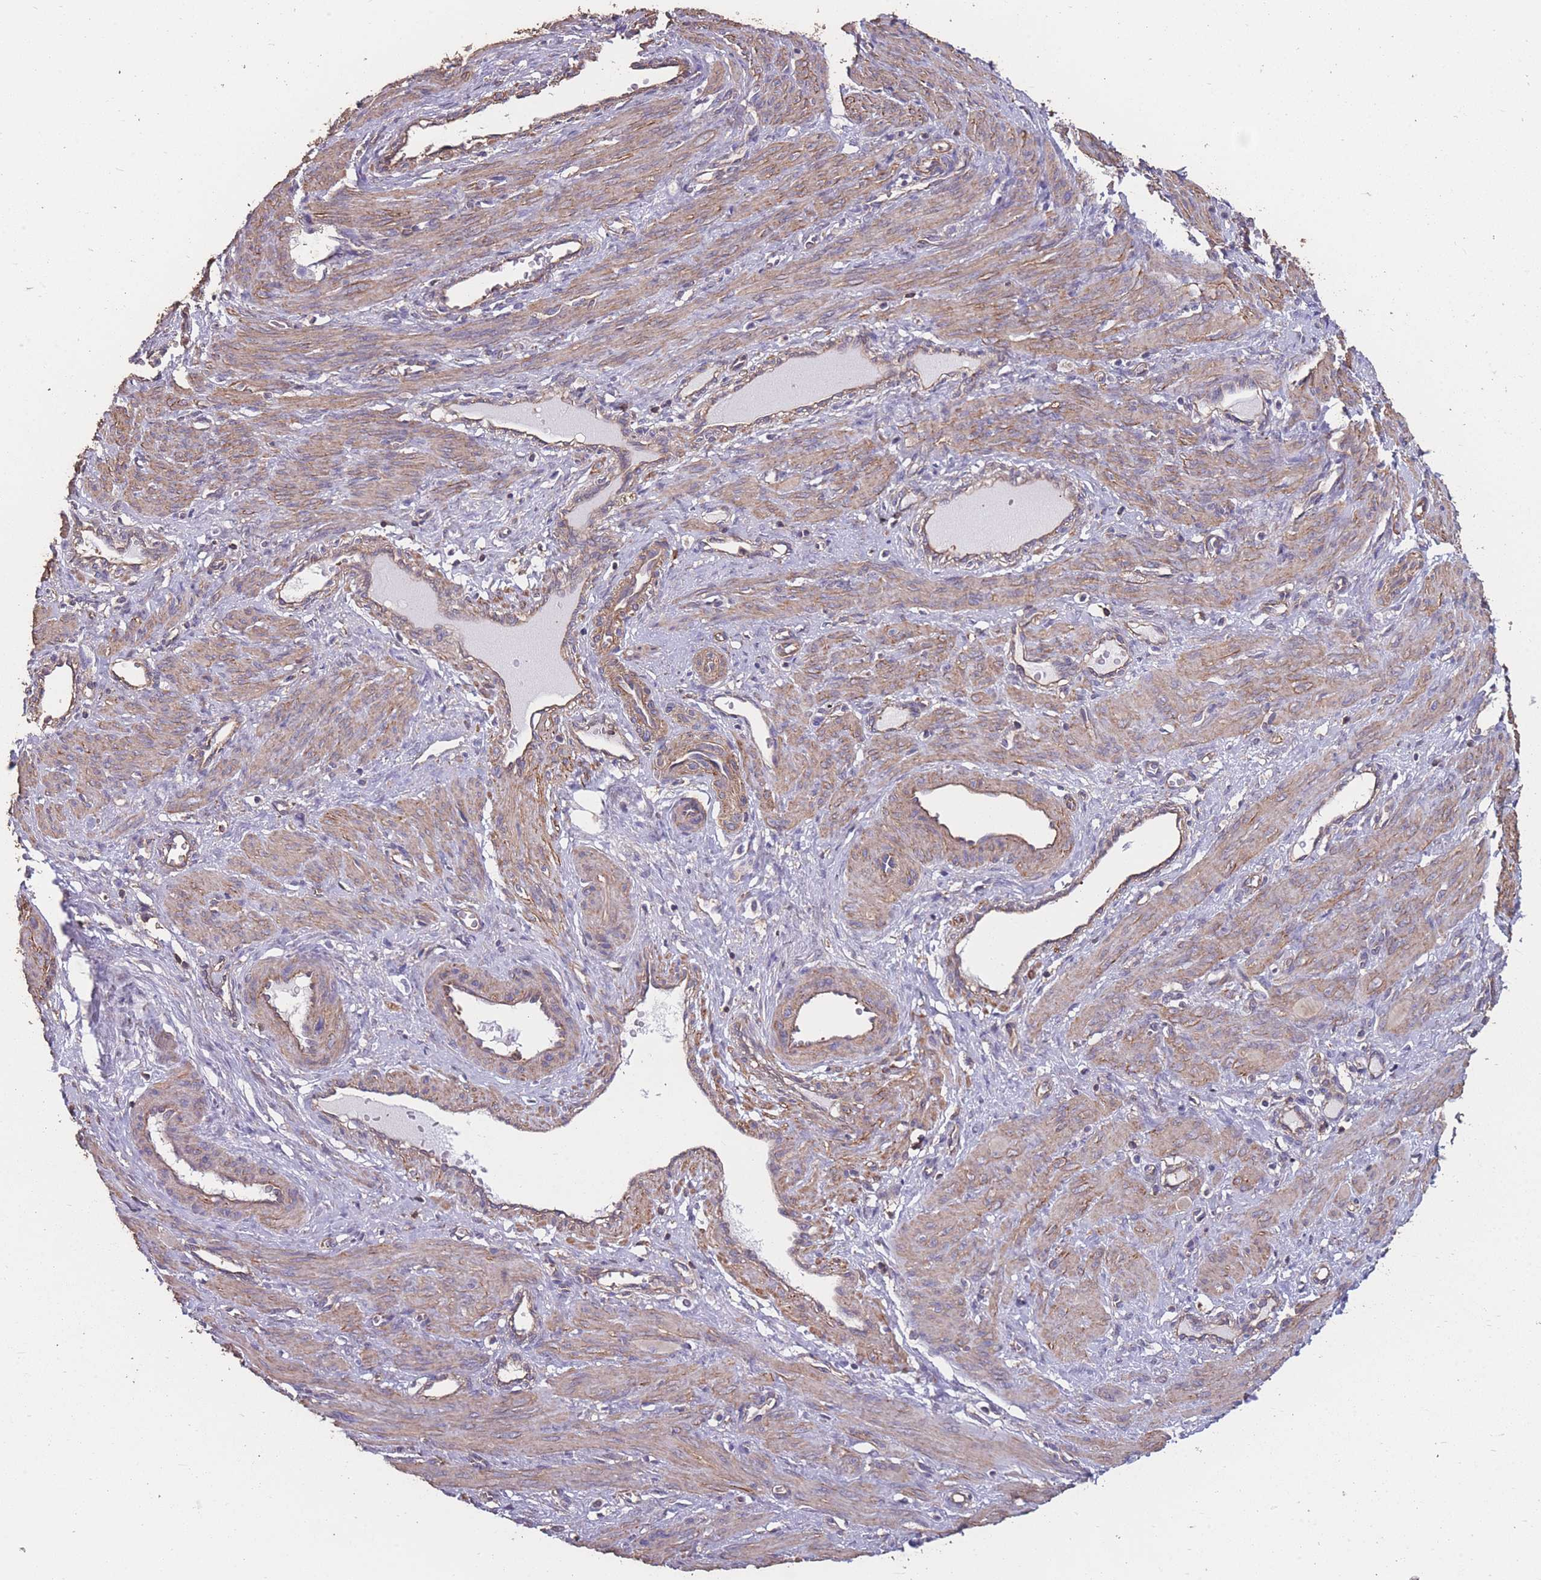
{"staining": {"intensity": "moderate", "quantity": ">75%", "location": "cytoplasmic/membranous"}, "tissue": "smooth muscle", "cell_type": "Smooth muscle cells", "image_type": "normal", "snomed": [{"axis": "morphology", "description": "Normal tissue, NOS"}, {"axis": "topography", "description": "Endometrium"}], "caption": "Smooth muscle stained for a protein exhibits moderate cytoplasmic/membranous positivity in smooth muscle cells. (DAB IHC, brown staining for protein, blue staining for nuclei).", "gene": "NUDT21", "patient": {"sex": "female", "age": 33}}